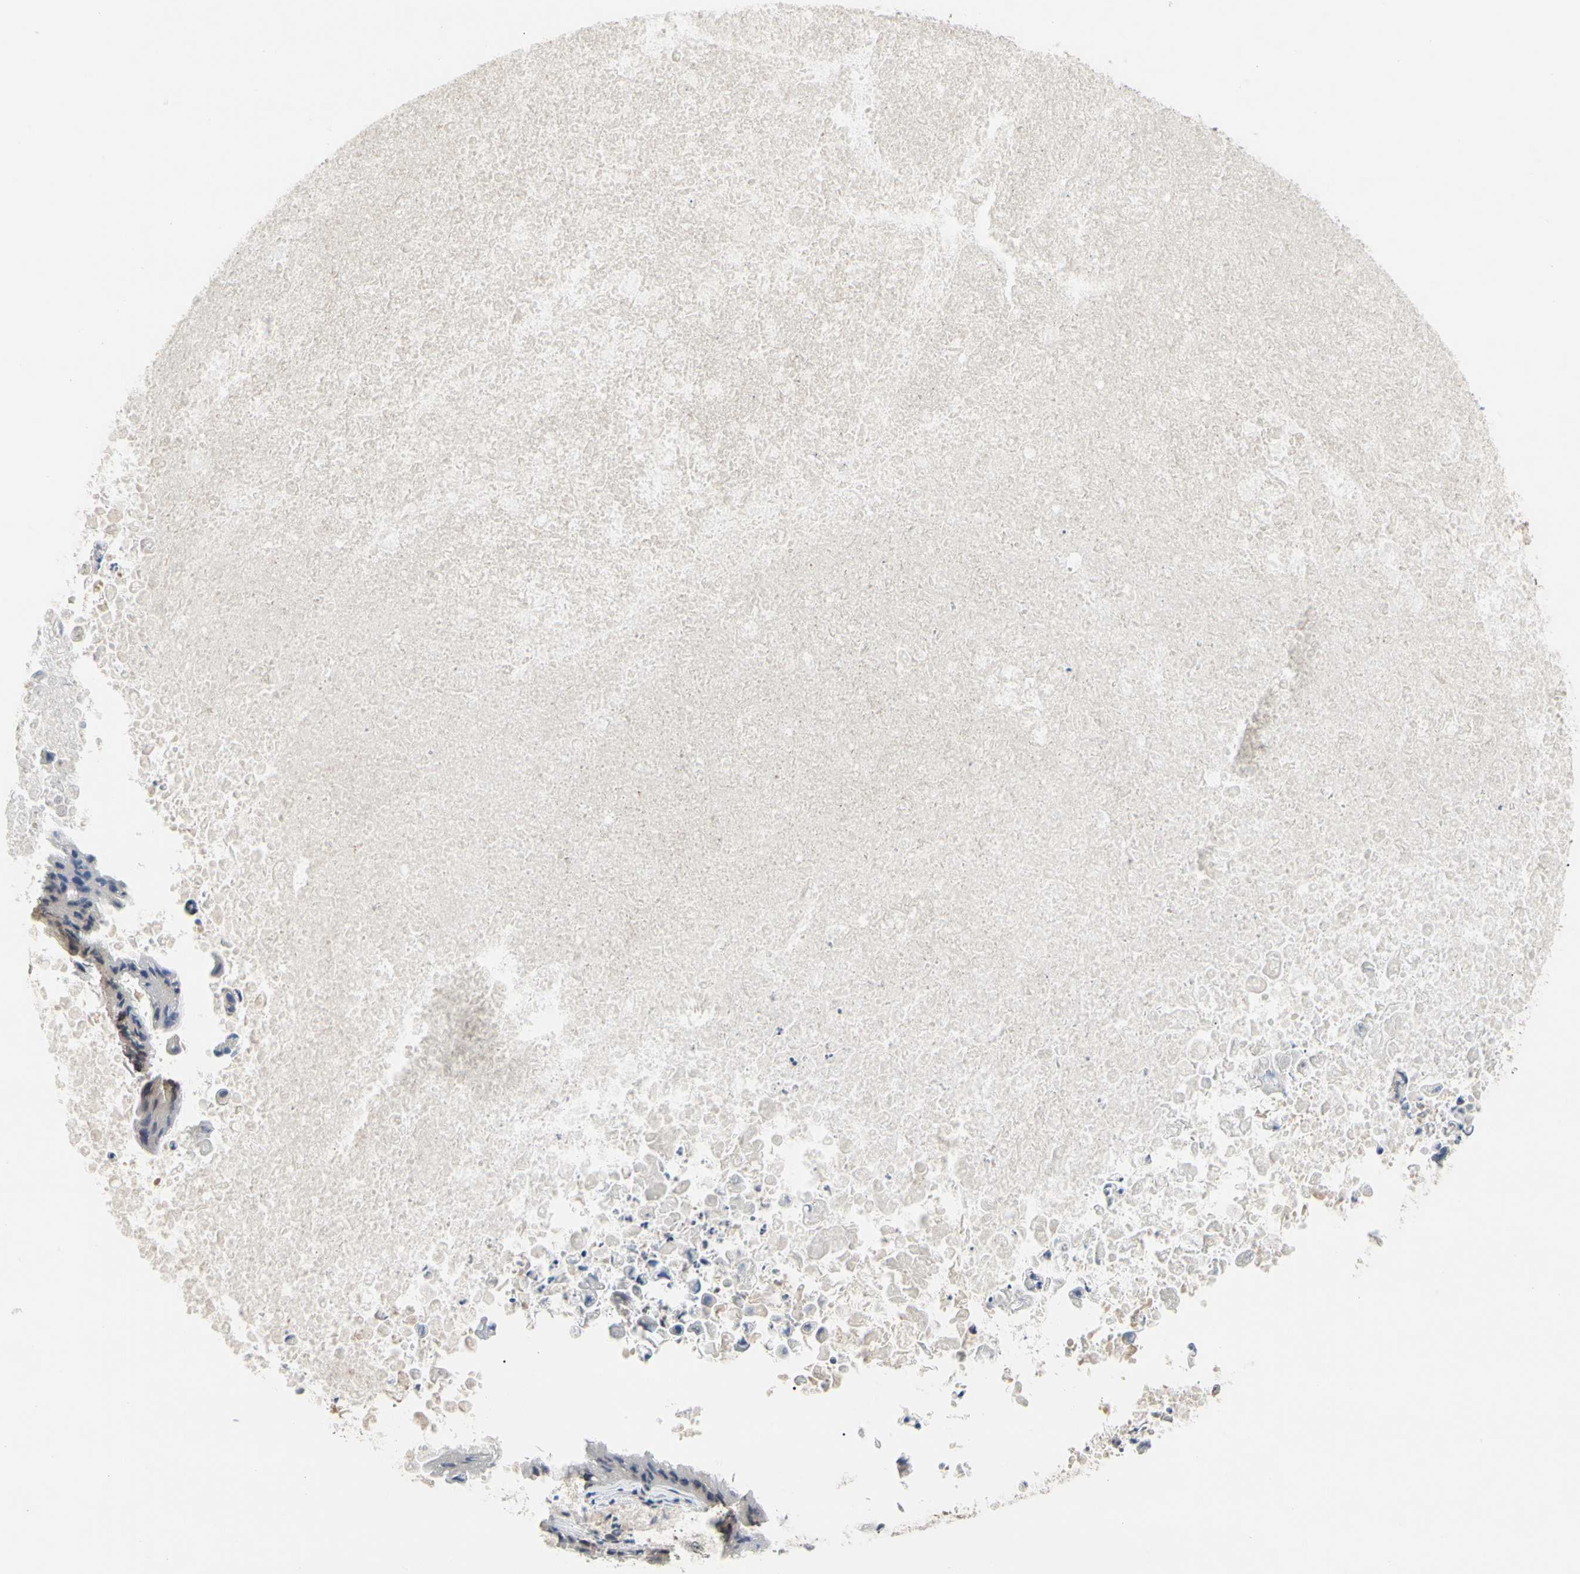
{"staining": {"intensity": "weak", "quantity": ">75%", "location": "cytoplasmic/membranous"}, "tissue": "ovarian cancer", "cell_type": "Tumor cells", "image_type": "cancer", "snomed": [{"axis": "morphology", "description": "Cystadenocarcinoma, mucinous, NOS"}, {"axis": "topography", "description": "Ovary"}], "caption": "This is an image of immunohistochemistry staining of ovarian cancer (mucinous cystadenocarcinoma), which shows weak staining in the cytoplasmic/membranous of tumor cells.", "gene": "CDK5", "patient": {"sex": "female", "age": 37}}